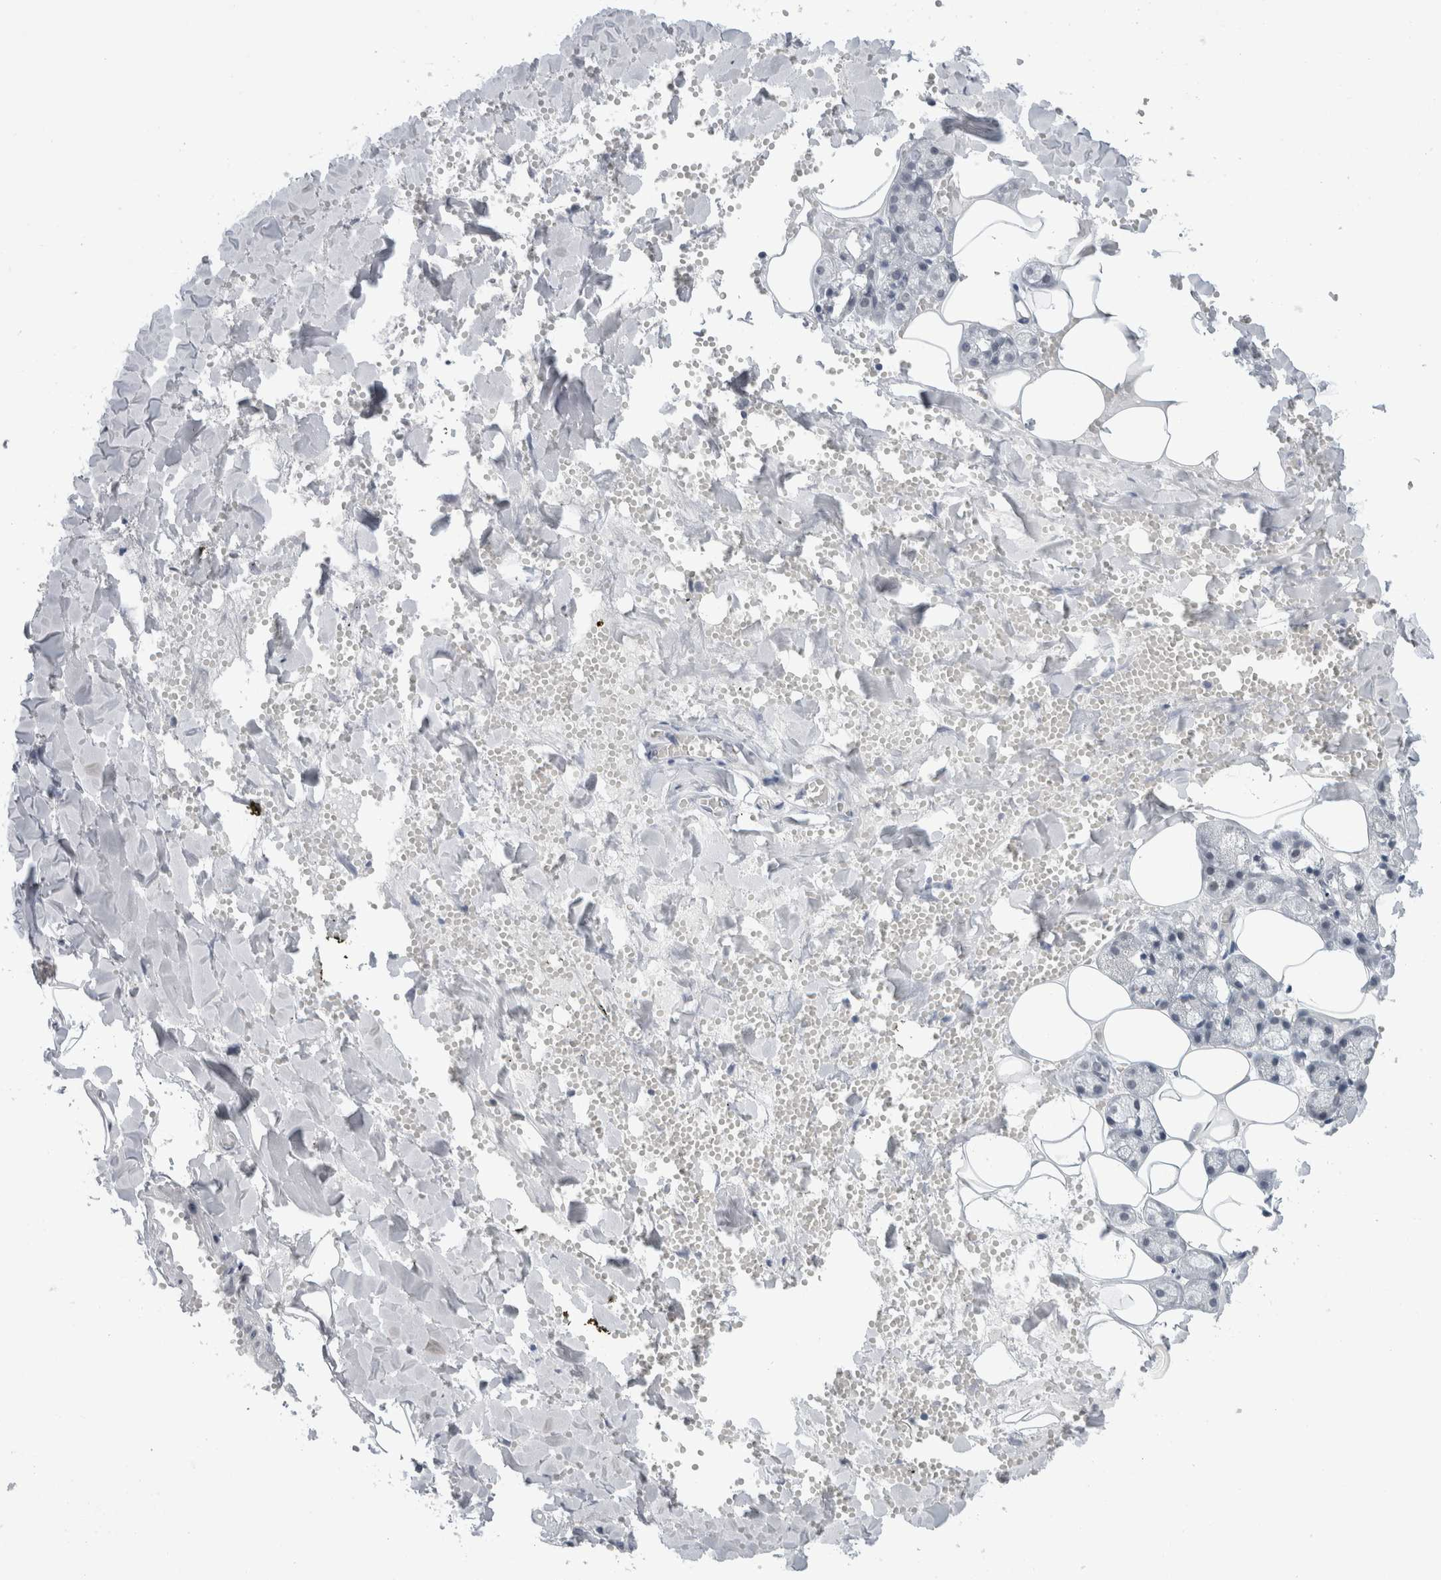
{"staining": {"intensity": "weak", "quantity": "<25%", "location": "nuclear"}, "tissue": "salivary gland", "cell_type": "Glandular cells", "image_type": "normal", "snomed": [{"axis": "morphology", "description": "Normal tissue, NOS"}, {"axis": "topography", "description": "Salivary gland"}], "caption": "A photomicrograph of human salivary gland is negative for staining in glandular cells. (DAB immunohistochemistry visualized using brightfield microscopy, high magnification).", "gene": "ZNF770", "patient": {"sex": "male", "age": 62}}